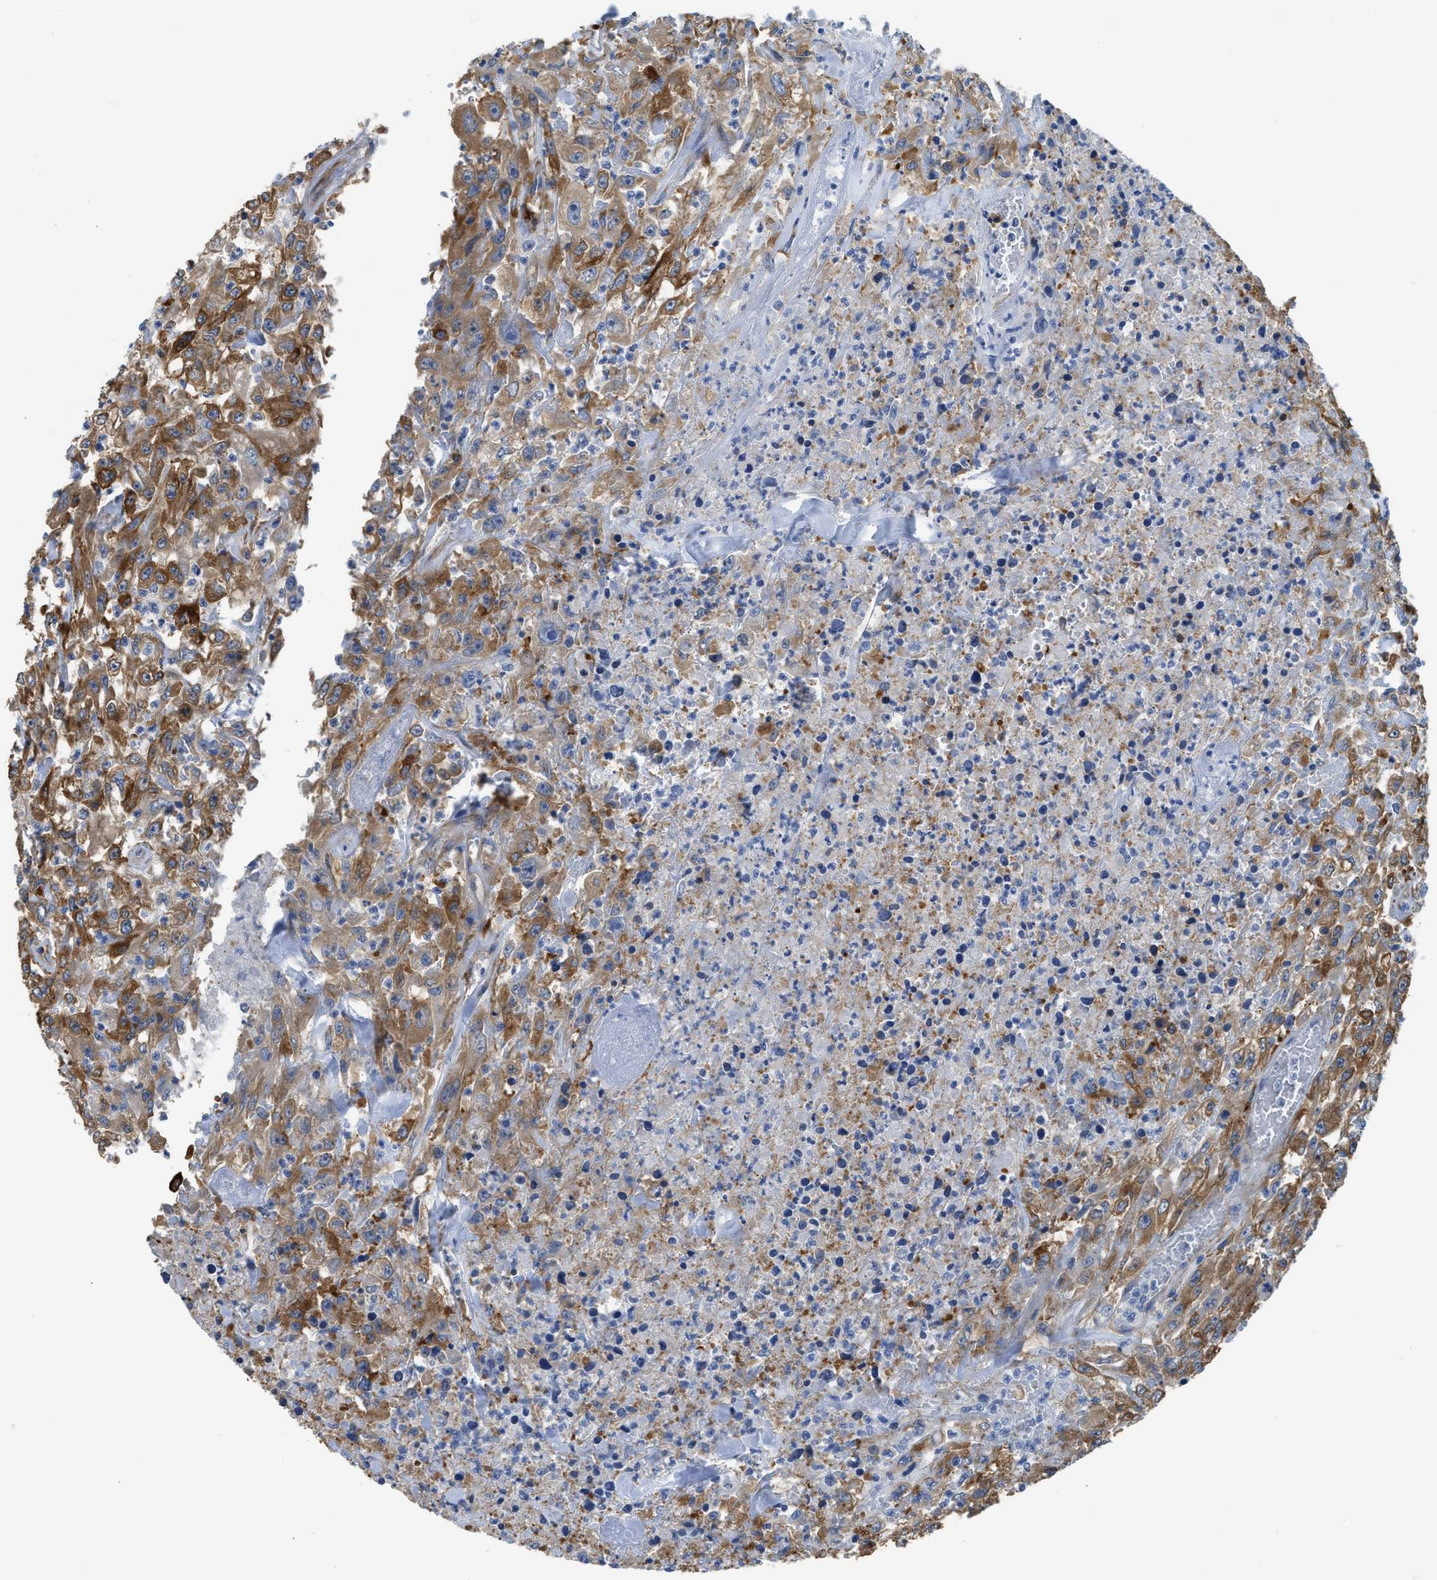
{"staining": {"intensity": "strong", "quantity": ">75%", "location": "cytoplasmic/membranous"}, "tissue": "urothelial cancer", "cell_type": "Tumor cells", "image_type": "cancer", "snomed": [{"axis": "morphology", "description": "Urothelial carcinoma, High grade"}, {"axis": "topography", "description": "Urinary bladder"}], "caption": "Immunohistochemical staining of human urothelial cancer demonstrates high levels of strong cytoplasmic/membranous staining in approximately >75% of tumor cells.", "gene": "ZSWIM5", "patient": {"sex": "male", "age": 46}}